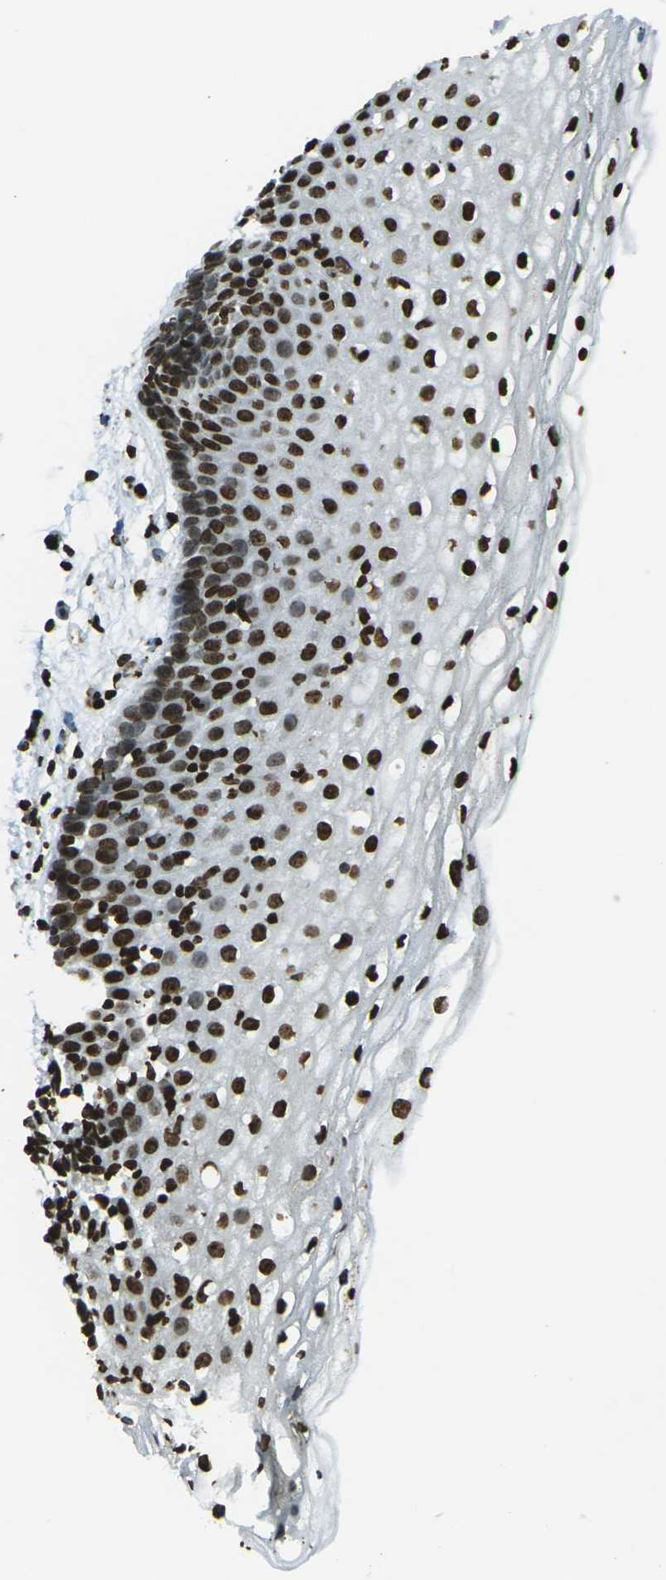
{"staining": {"intensity": "strong", "quantity": ">75%", "location": "nuclear"}, "tissue": "vagina", "cell_type": "Squamous epithelial cells", "image_type": "normal", "snomed": [{"axis": "morphology", "description": "Normal tissue, NOS"}, {"axis": "topography", "description": "Vagina"}], "caption": "A brown stain highlights strong nuclear positivity of a protein in squamous epithelial cells of unremarkable vagina.", "gene": "H1", "patient": {"sex": "female", "age": 44}}